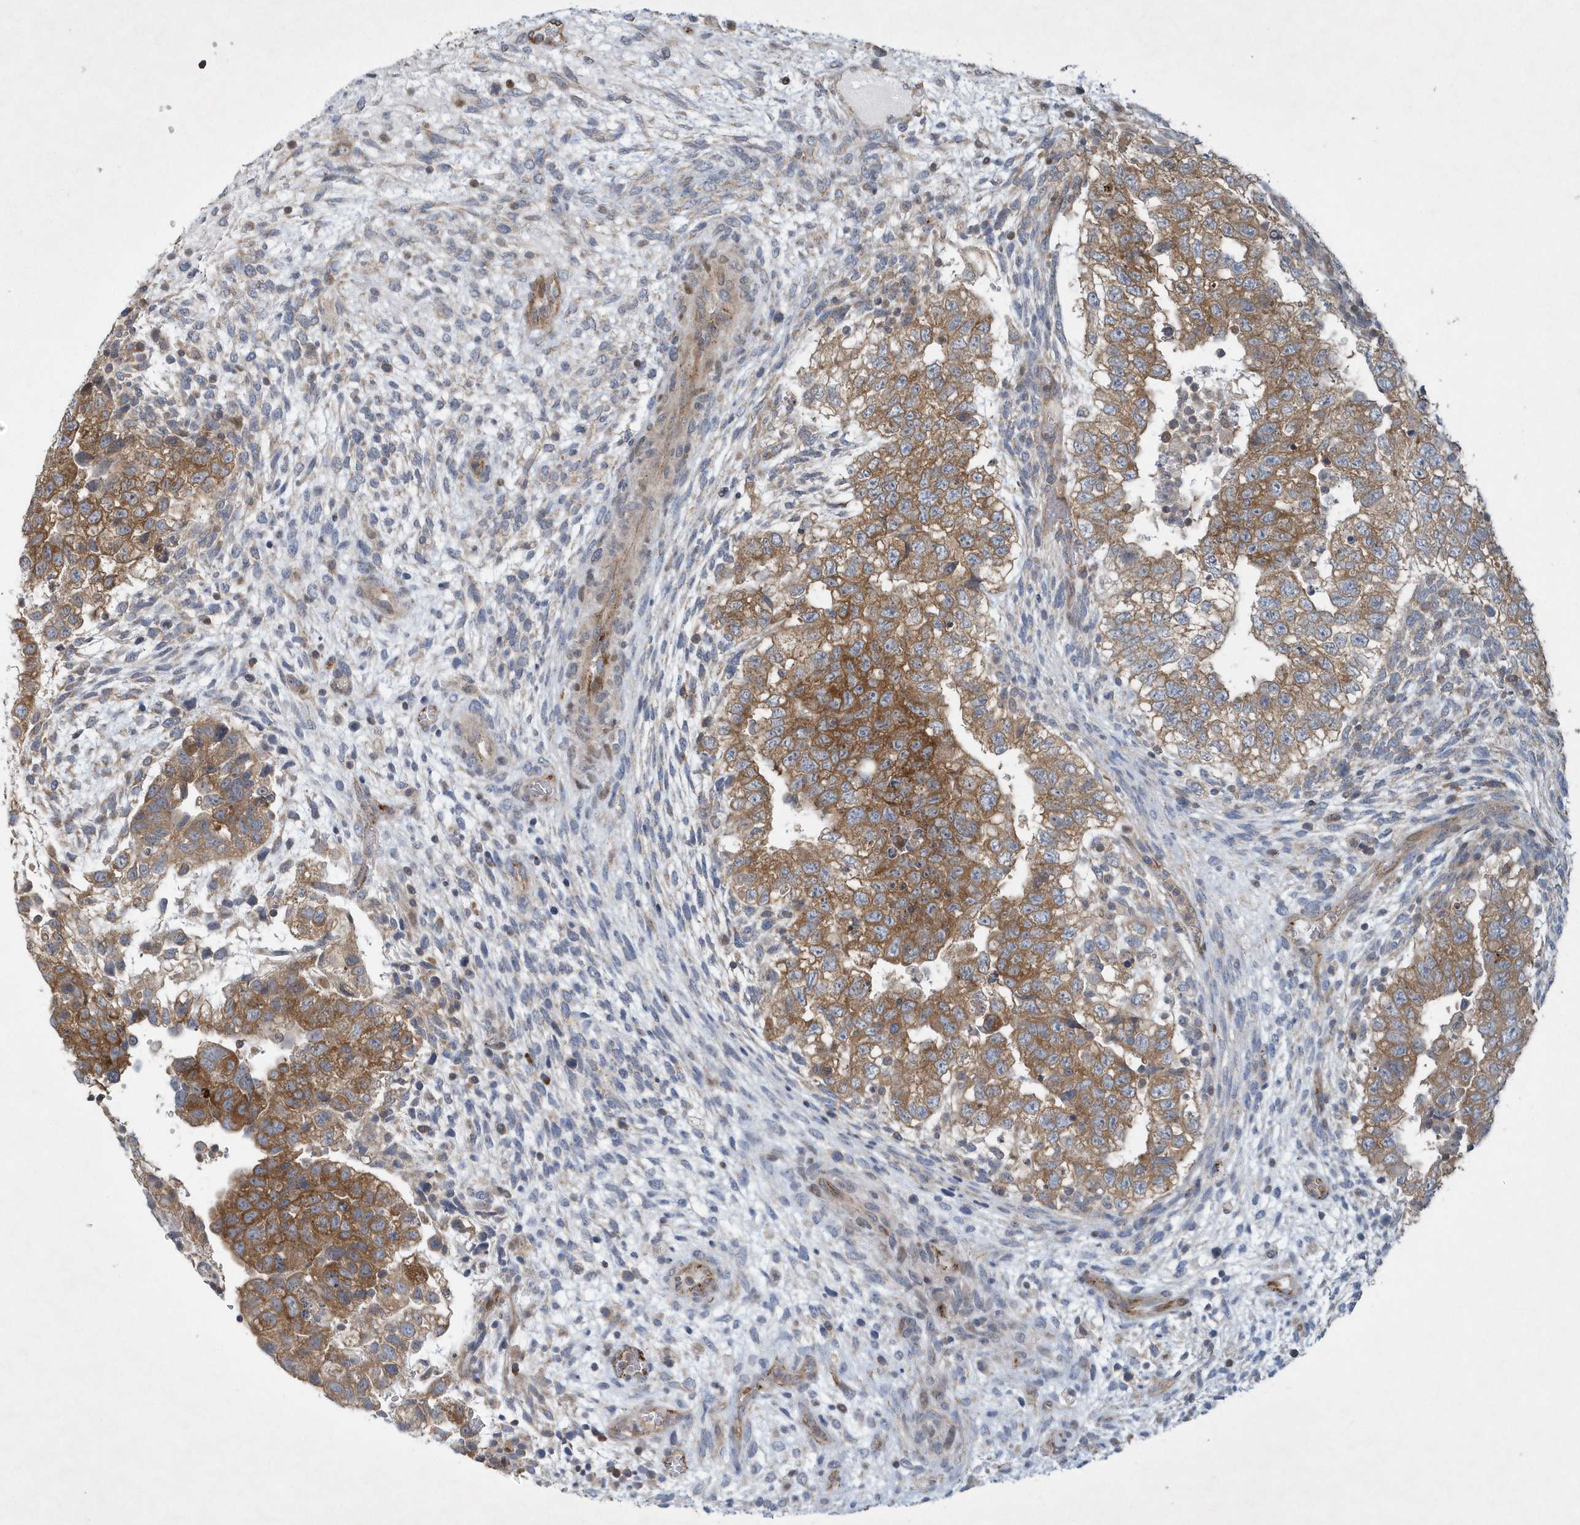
{"staining": {"intensity": "moderate", "quantity": ">75%", "location": "cytoplasmic/membranous"}, "tissue": "testis cancer", "cell_type": "Tumor cells", "image_type": "cancer", "snomed": [{"axis": "morphology", "description": "Carcinoma, Embryonal, NOS"}, {"axis": "topography", "description": "Testis"}], "caption": "Moderate cytoplasmic/membranous positivity for a protein is seen in about >75% of tumor cells of testis embryonal carcinoma using IHC.", "gene": "N4BP2", "patient": {"sex": "male", "age": 37}}